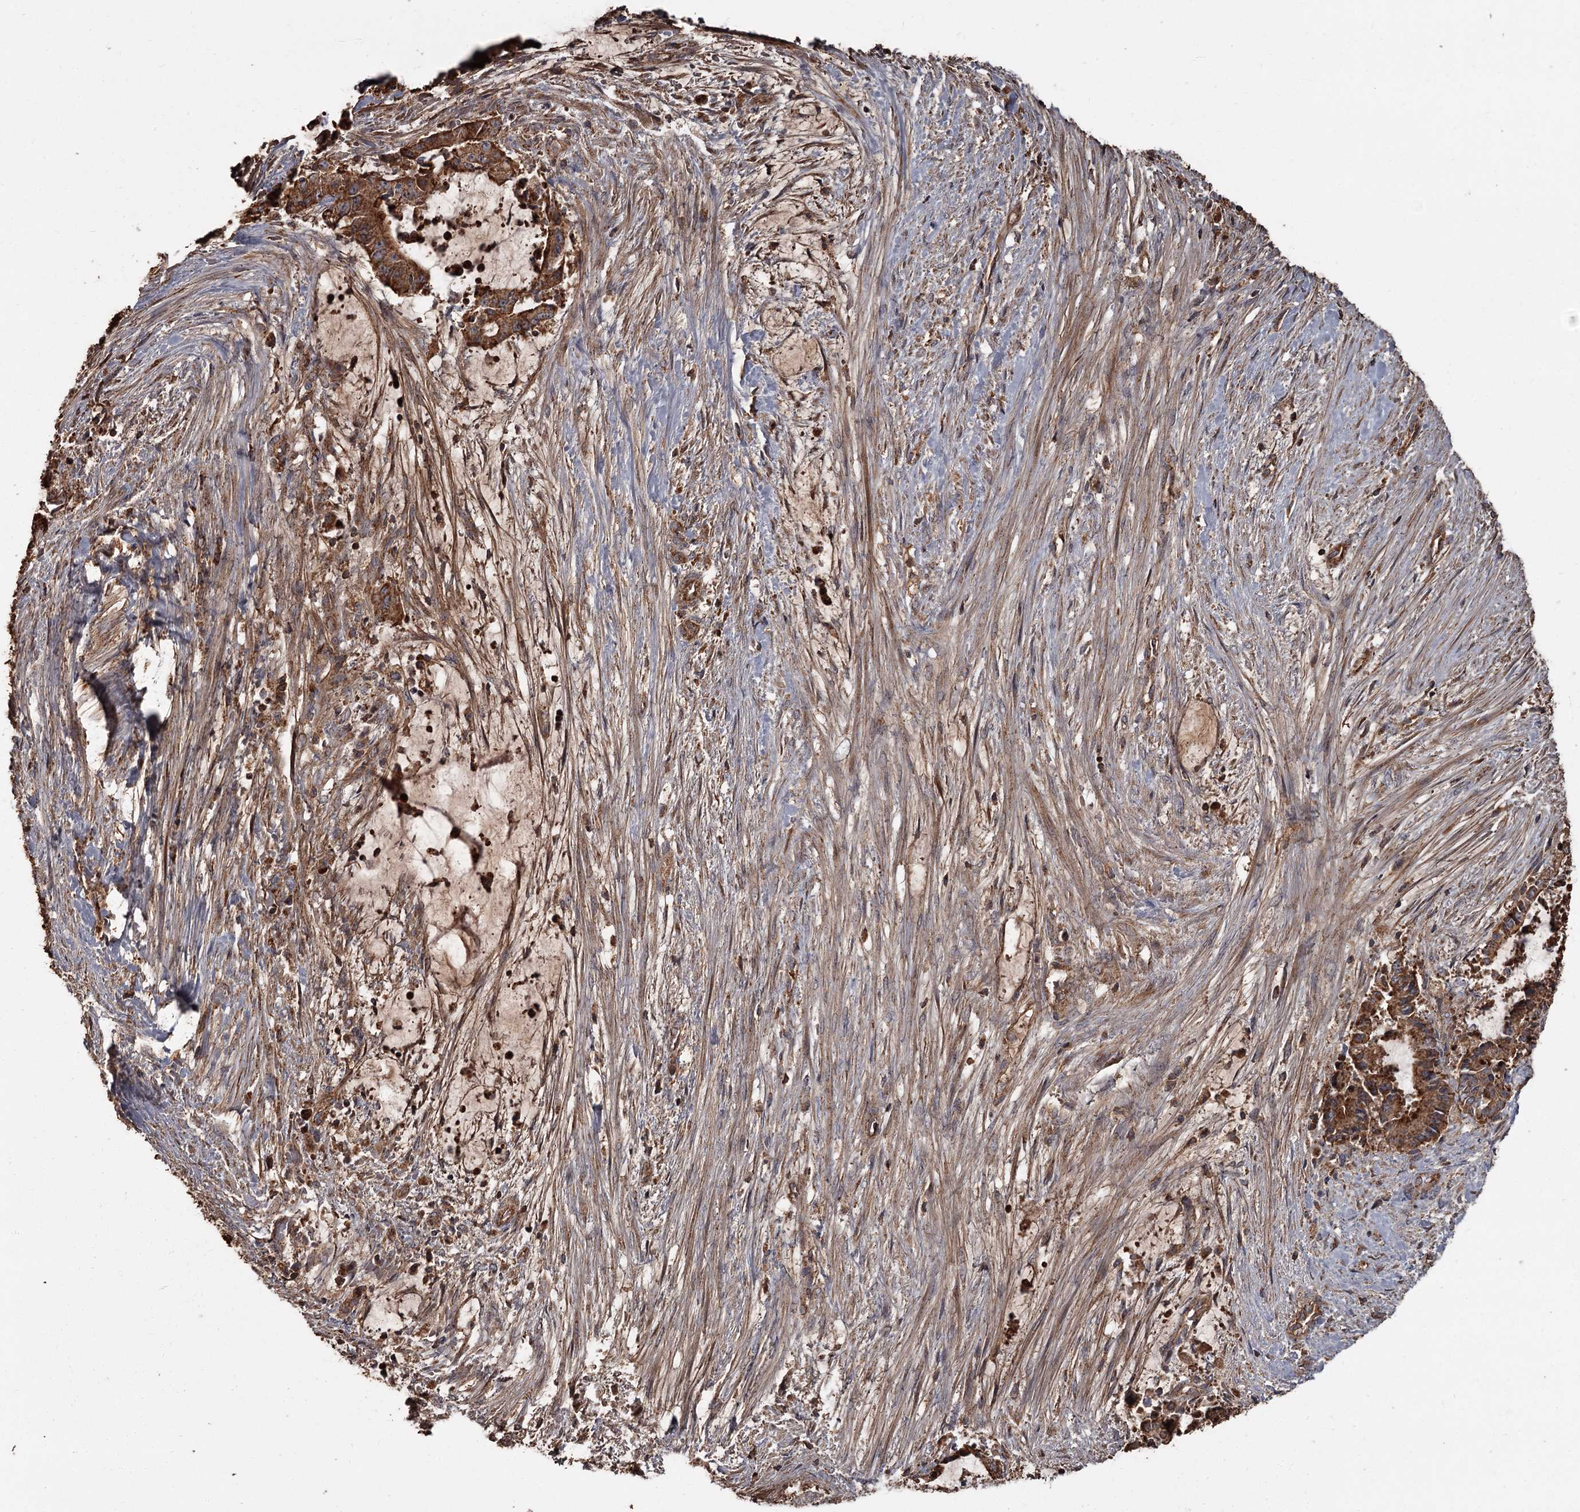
{"staining": {"intensity": "strong", "quantity": ">75%", "location": "cytoplasmic/membranous"}, "tissue": "liver cancer", "cell_type": "Tumor cells", "image_type": "cancer", "snomed": [{"axis": "morphology", "description": "Normal tissue, NOS"}, {"axis": "morphology", "description": "Cholangiocarcinoma"}, {"axis": "topography", "description": "Liver"}, {"axis": "topography", "description": "Peripheral nerve tissue"}], "caption": "There is high levels of strong cytoplasmic/membranous staining in tumor cells of liver cholangiocarcinoma, as demonstrated by immunohistochemical staining (brown color).", "gene": "THAP9", "patient": {"sex": "female", "age": 73}}